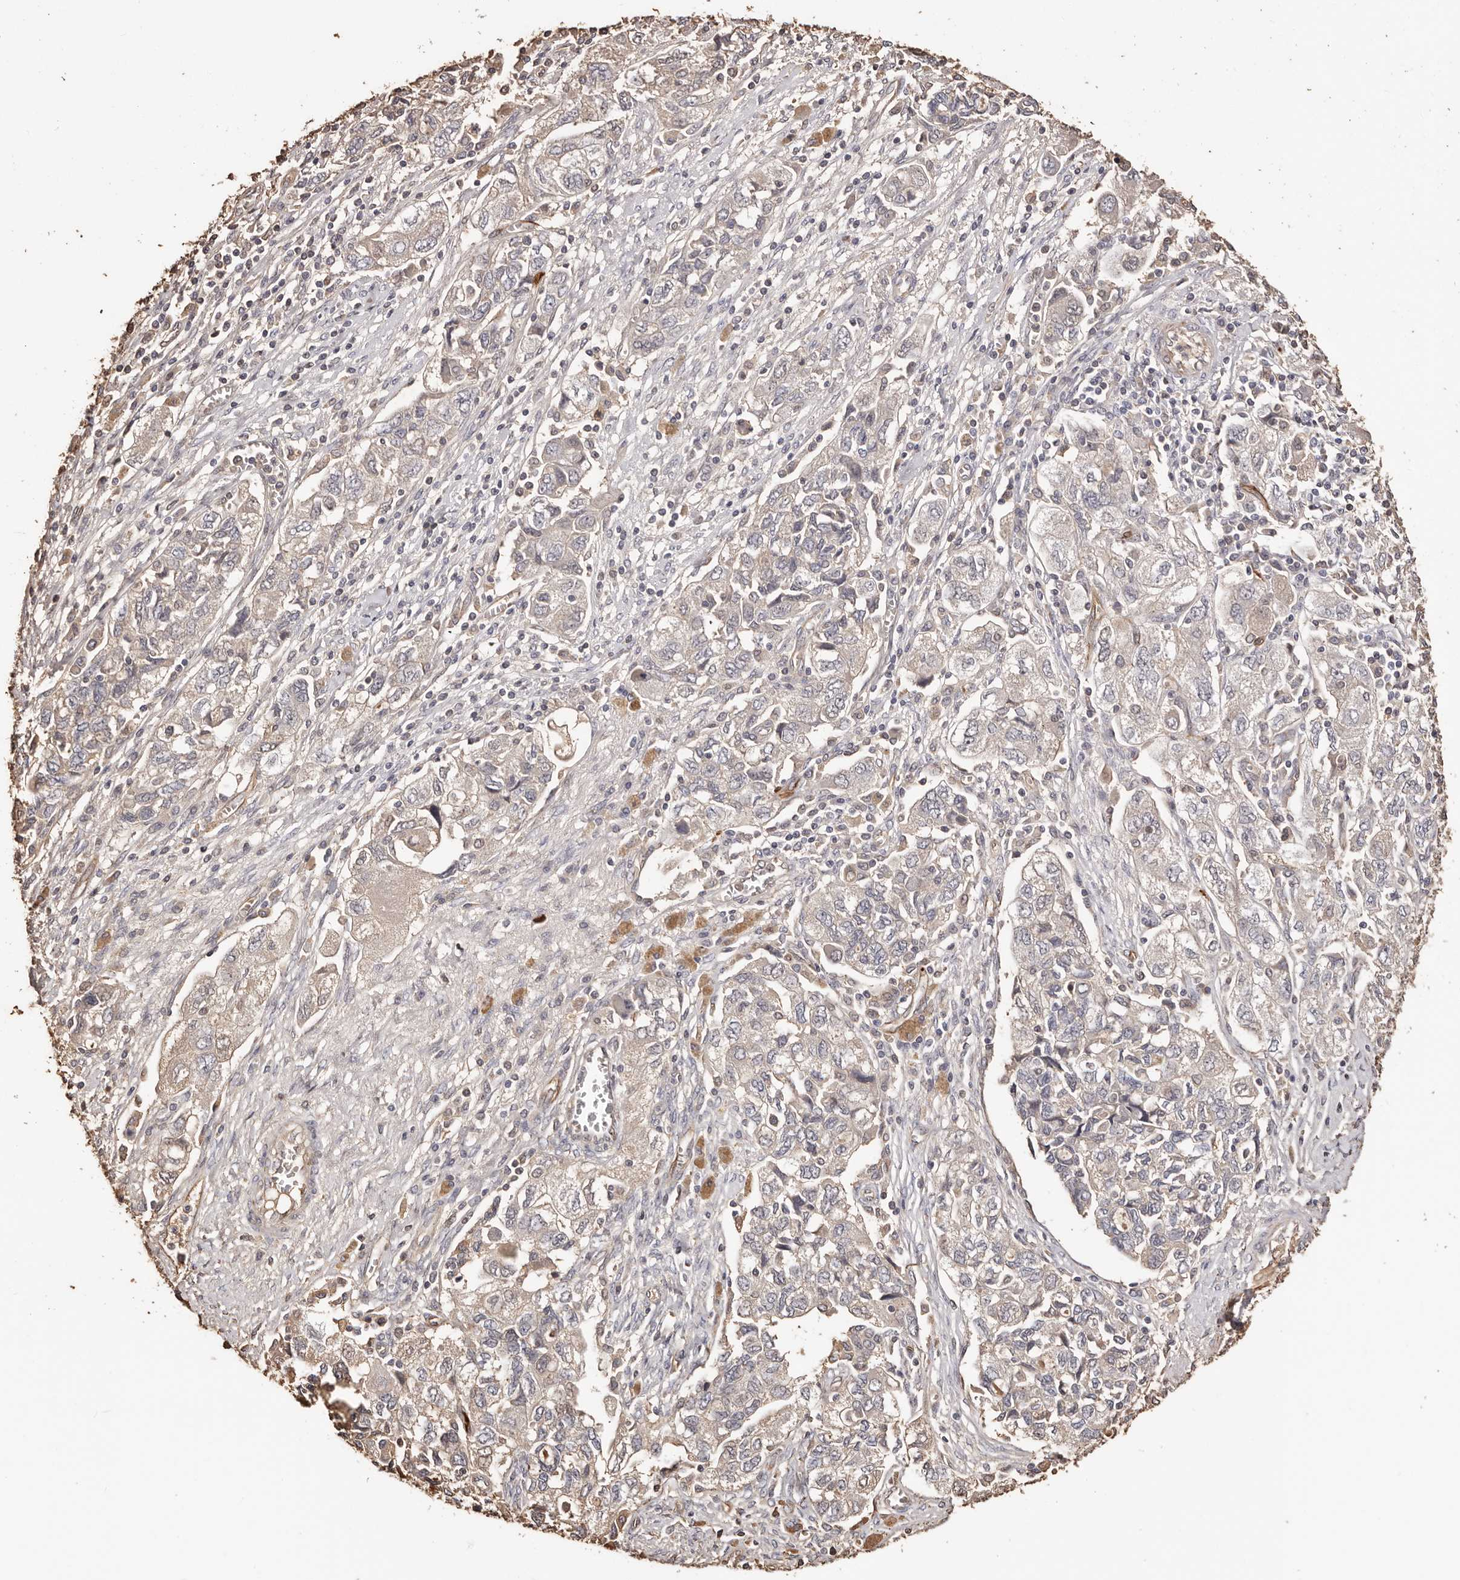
{"staining": {"intensity": "weak", "quantity": "<25%", "location": "cytoplasmic/membranous"}, "tissue": "ovarian cancer", "cell_type": "Tumor cells", "image_type": "cancer", "snomed": [{"axis": "morphology", "description": "Carcinoma, NOS"}, {"axis": "morphology", "description": "Cystadenocarcinoma, serous, NOS"}, {"axis": "topography", "description": "Ovary"}], "caption": "There is no significant staining in tumor cells of ovarian cancer (carcinoma).", "gene": "ZNF557", "patient": {"sex": "female", "age": 69}}